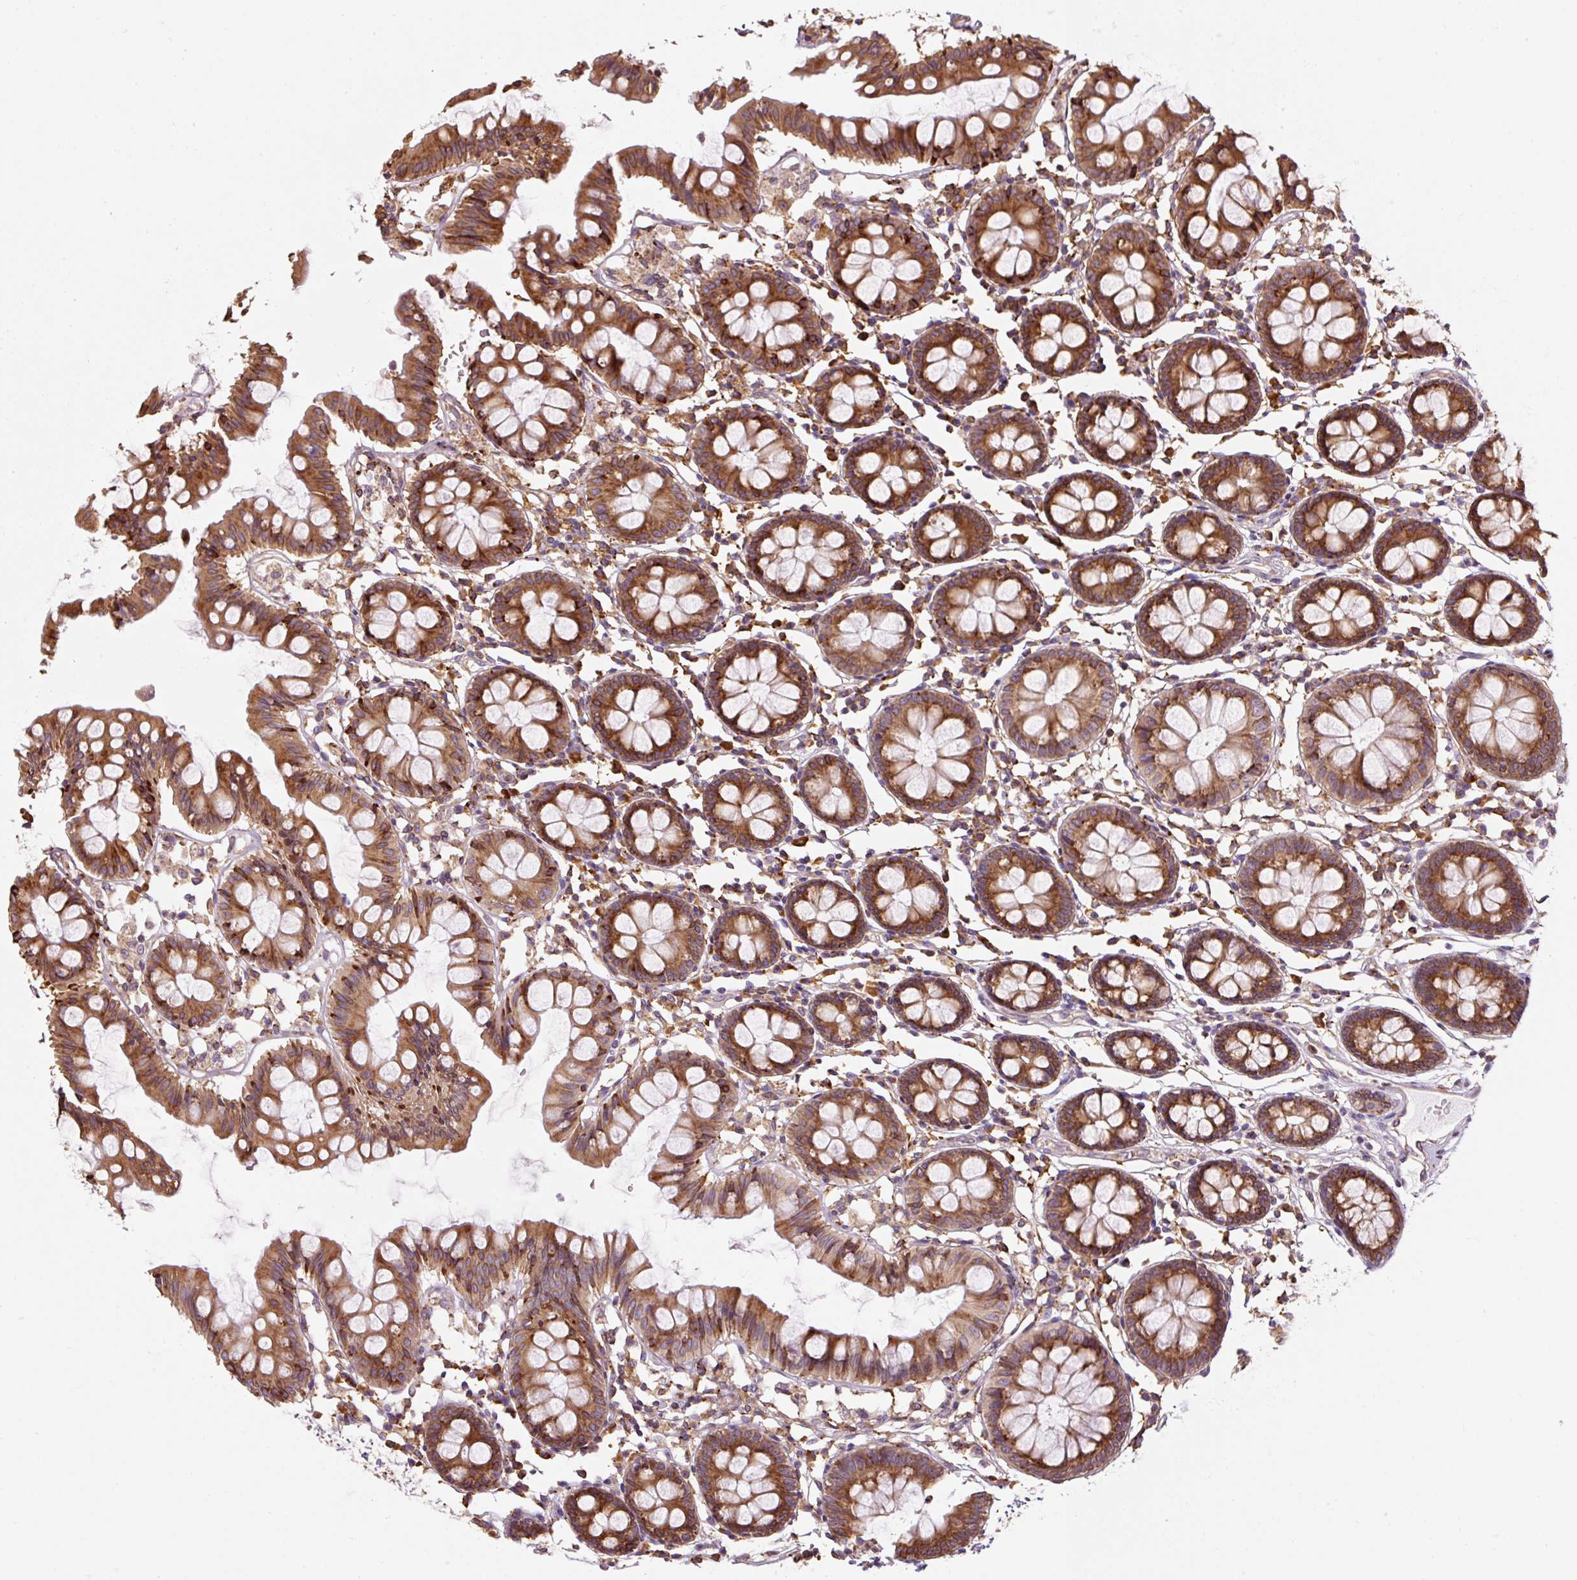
{"staining": {"intensity": "moderate", "quantity": ">75%", "location": "cytoplasmic/membranous"}, "tissue": "colon", "cell_type": "Endothelial cells", "image_type": "normal", "snomed": [{"axis": "morphology", "description": "Normal tissue, NOS"}, {"axis": "topography", "description": "Colon"}], "caption": "Endothelial cells demonstrate medium levels of moderate cytoplasmic/membranous staining in about >75% of cells in unremarkable human colon.", "gene": "PRKCSH", "patient": {"sex": "female", "age": 84}}